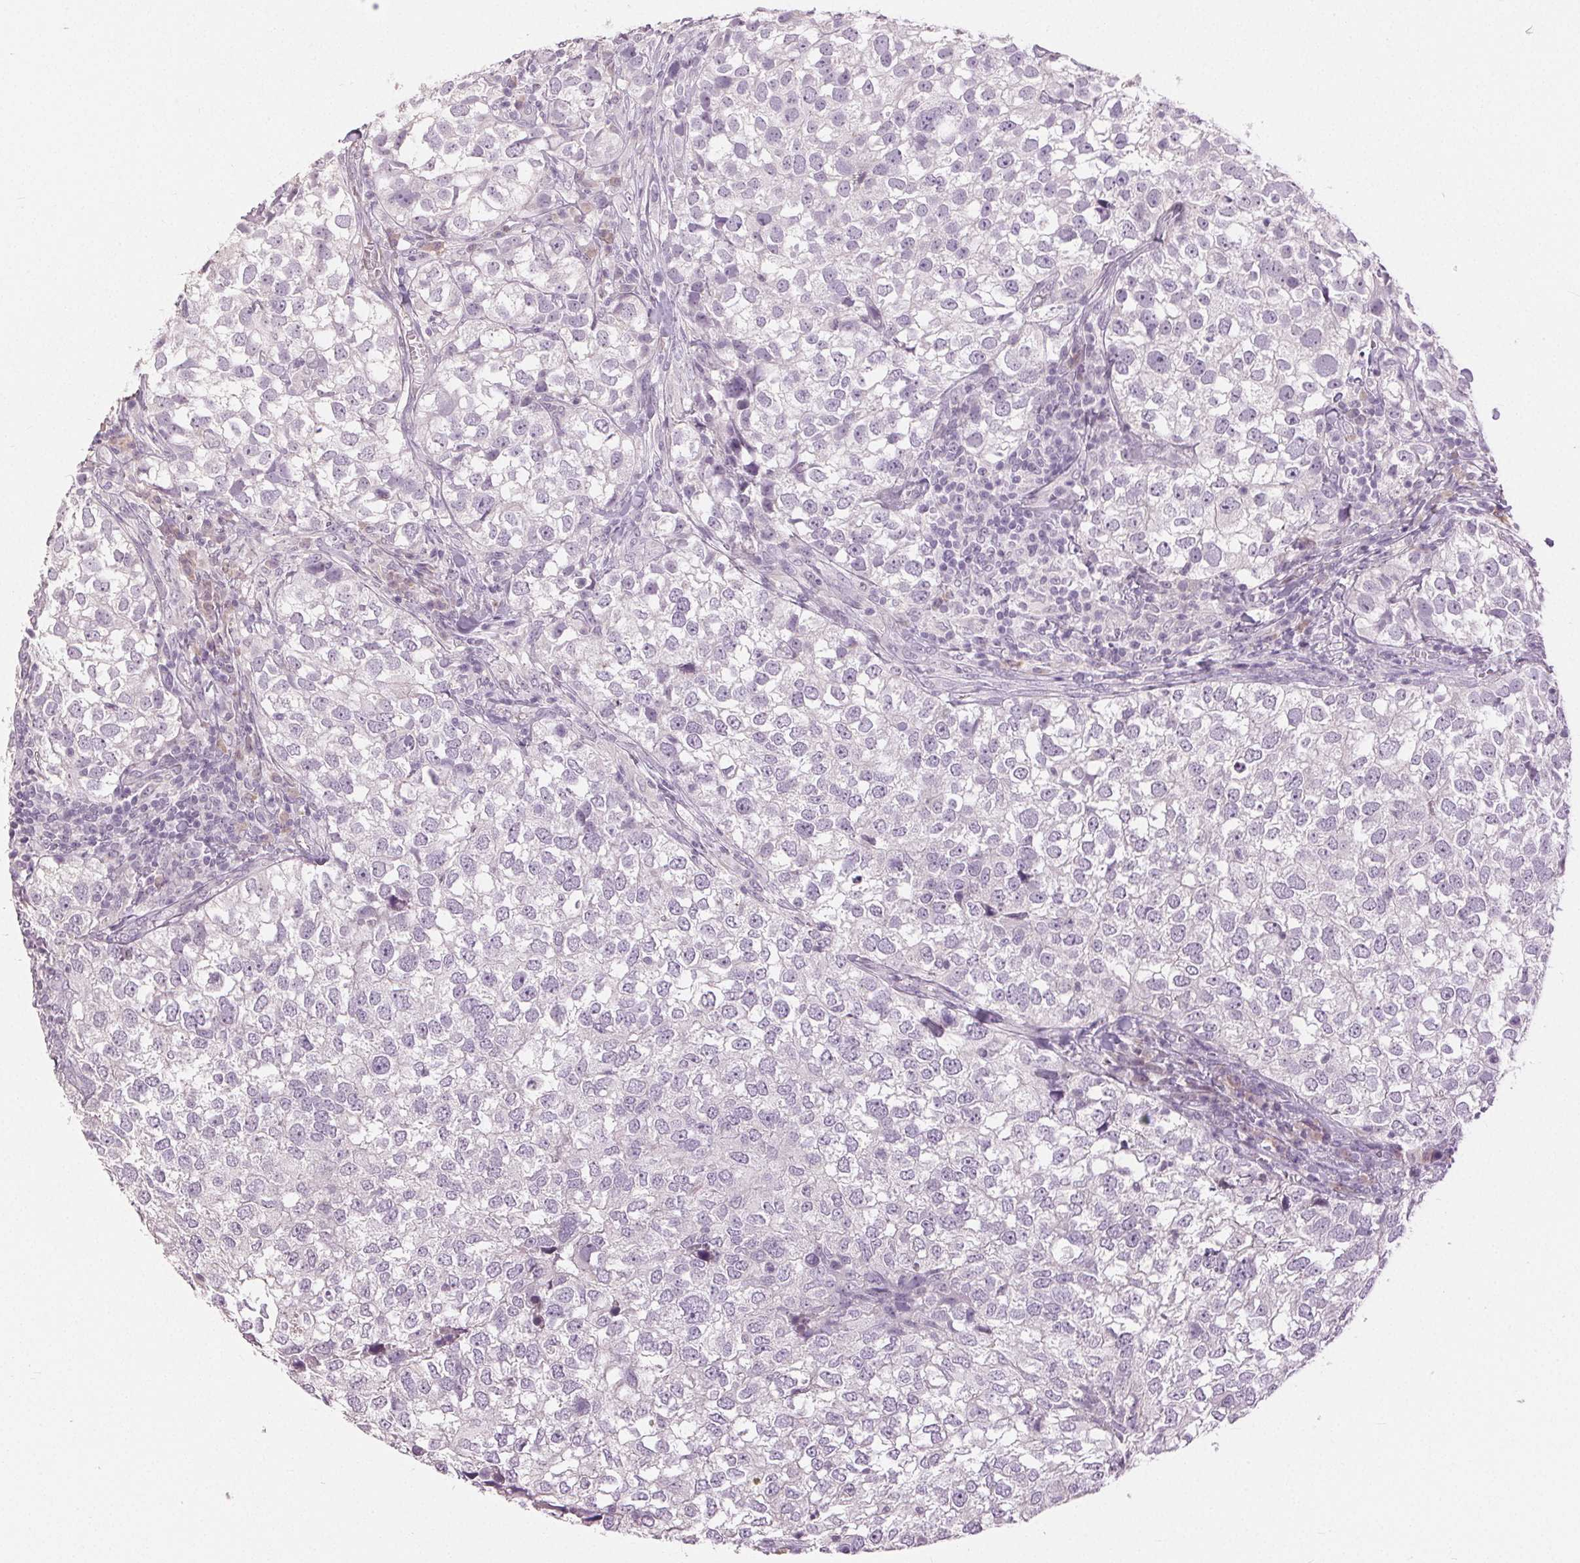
{"staining": {"intensity": "negative", "quantity": "none", "location": "none"}, "tissue": "breast cancer", "cell_type": "Tumor cells", "image_type": "cancer", "snomed": [{"axis": "morphology", "description": "Duct carcinoma"}, {"axis": "topography", "description": "Breast"}], "caption": "Protein analysis of breast cancer reveals no significant expression in tumor cells.", "gene": "DSG3", "patient": {"sex": "female", "age": 30}}